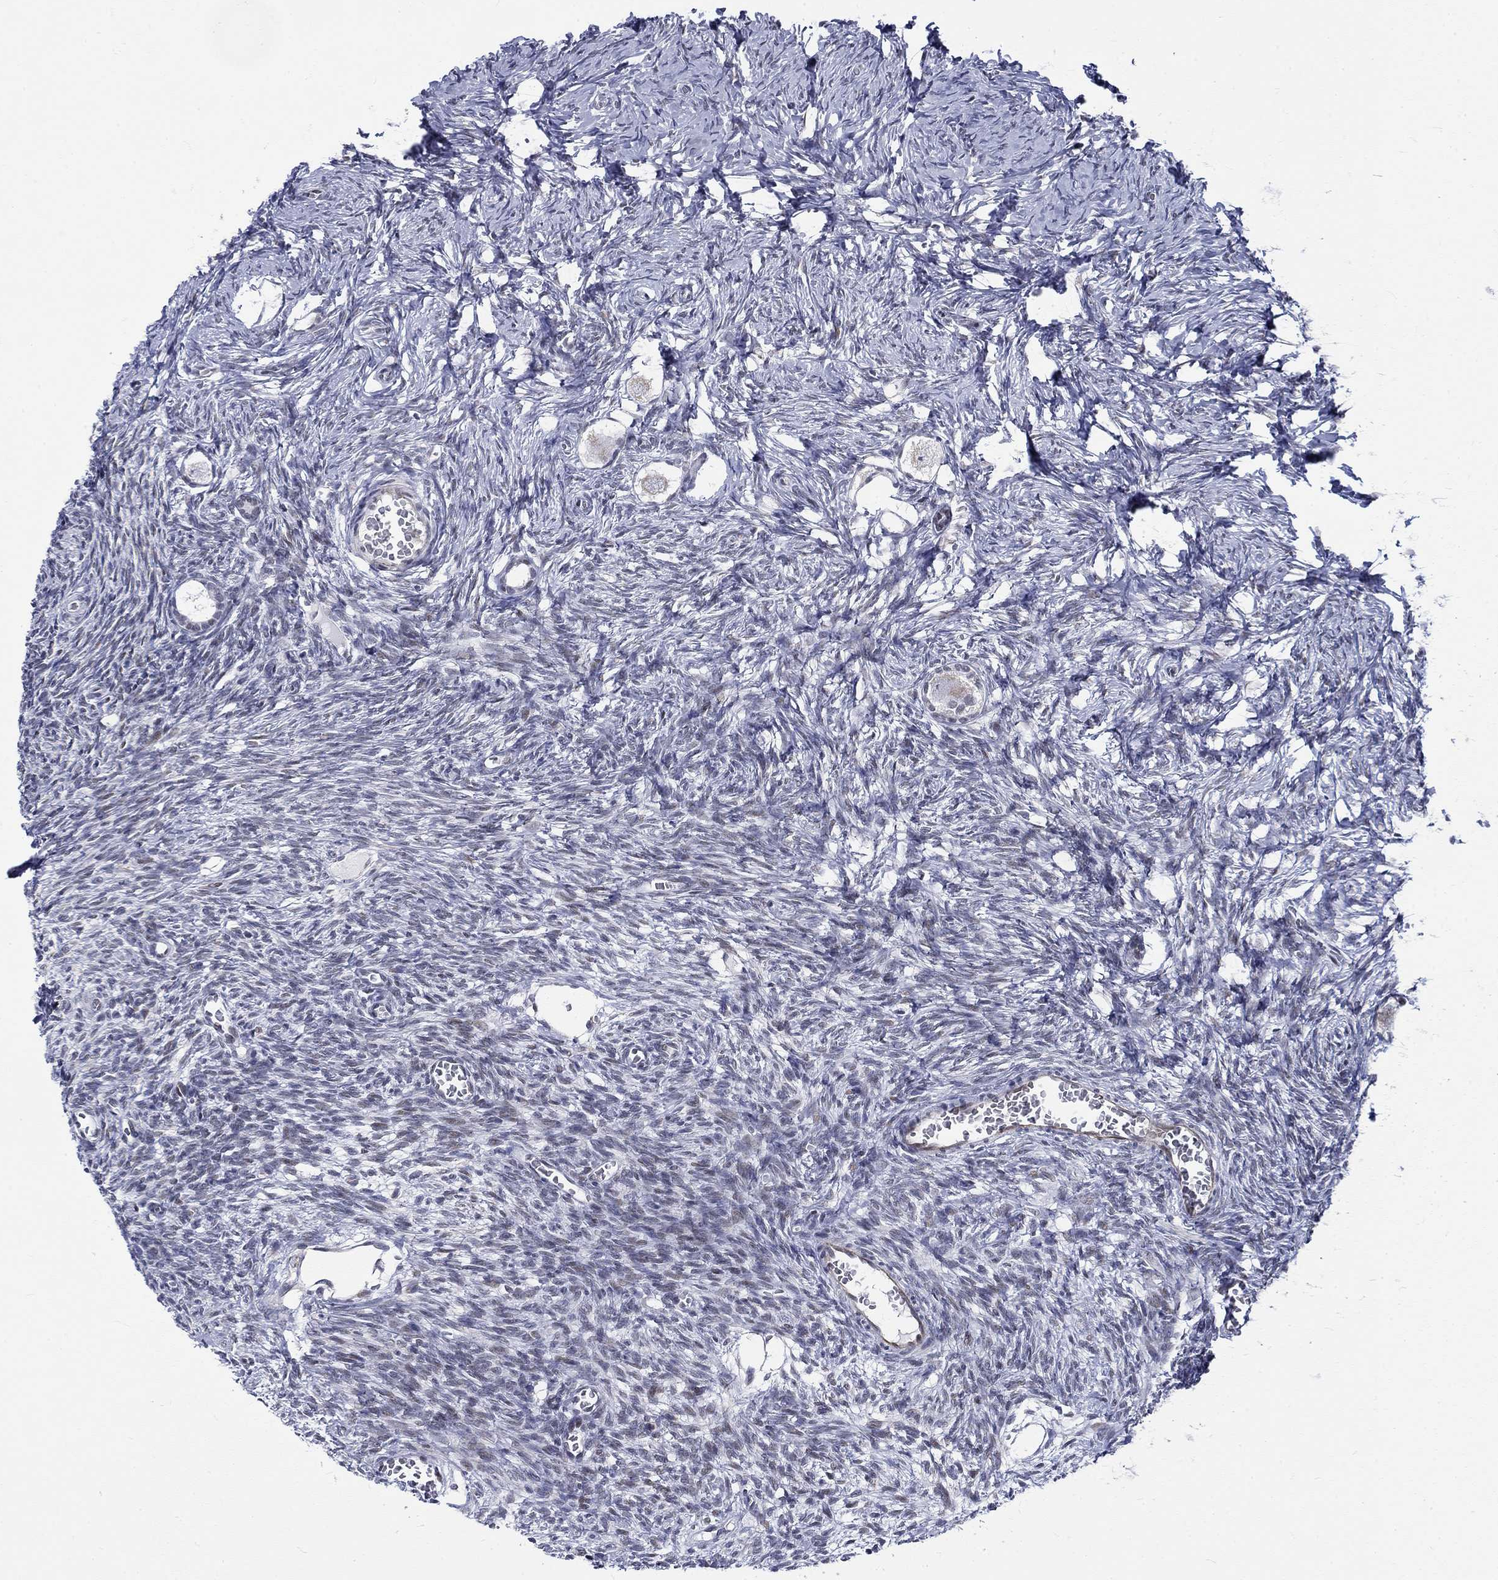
{"staining": {"intensity": "negative", "quantity": "none", "location": "none"}, "tissue": "ovary", "cell_type": "Follicle cells", "image_type": "normal", "snomed": [{"axis": "morphology", "description": "Normal tissue, NOS"}, {"axis": "topography", "description": "Ovary"}], "caption": "DAB (3,3'-diaminobenzidine) immunohistochemical staining of normal ovary exhibits no significant expression in follicle cells. (Stains: DAB immunohistochemistry with hematoxylin counter stain, Microscopy: brightfield microscopy at high magnification).", "gene": "ST6GALNAC1", "patient": {"sex": "female", "age": 27}}